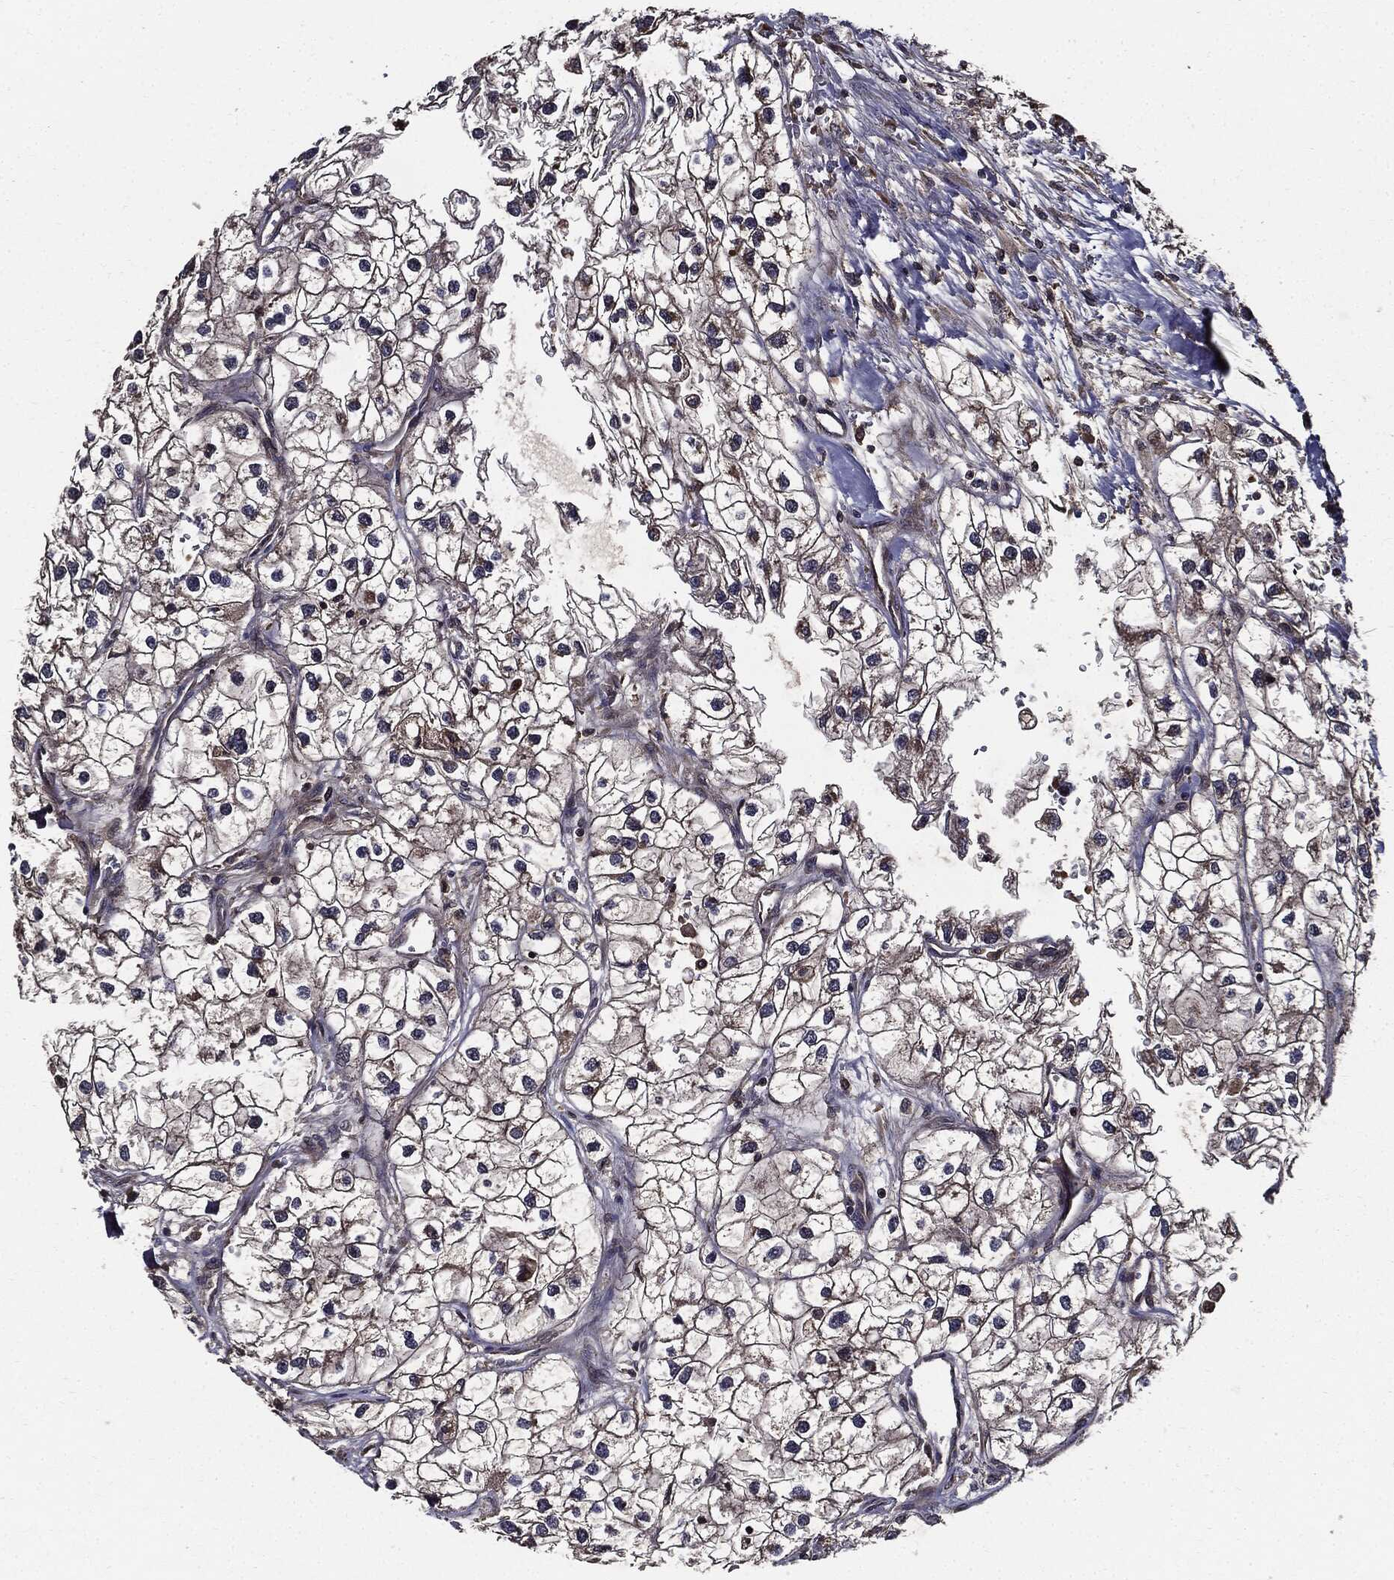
{"staining": {"intensity": "weak", "quantity": "<25%", "location": "cytoplasmic/membranous"}, "tissue": "renal cancer", "cell_type": "Tumor cells", "image_type": "cancer", "snomed": [{"axis": "morphology", "description": "Adenocarcinoma, NOS"}, {"axis": "topography", "description": "Kidney"}], "caption": "High power microscopy image of an IHC micrograph of renal cancer, revealing no significant positivity in tumor cells.", "gene": "HTT", "patient": {"sex": "male", "age": 59}}